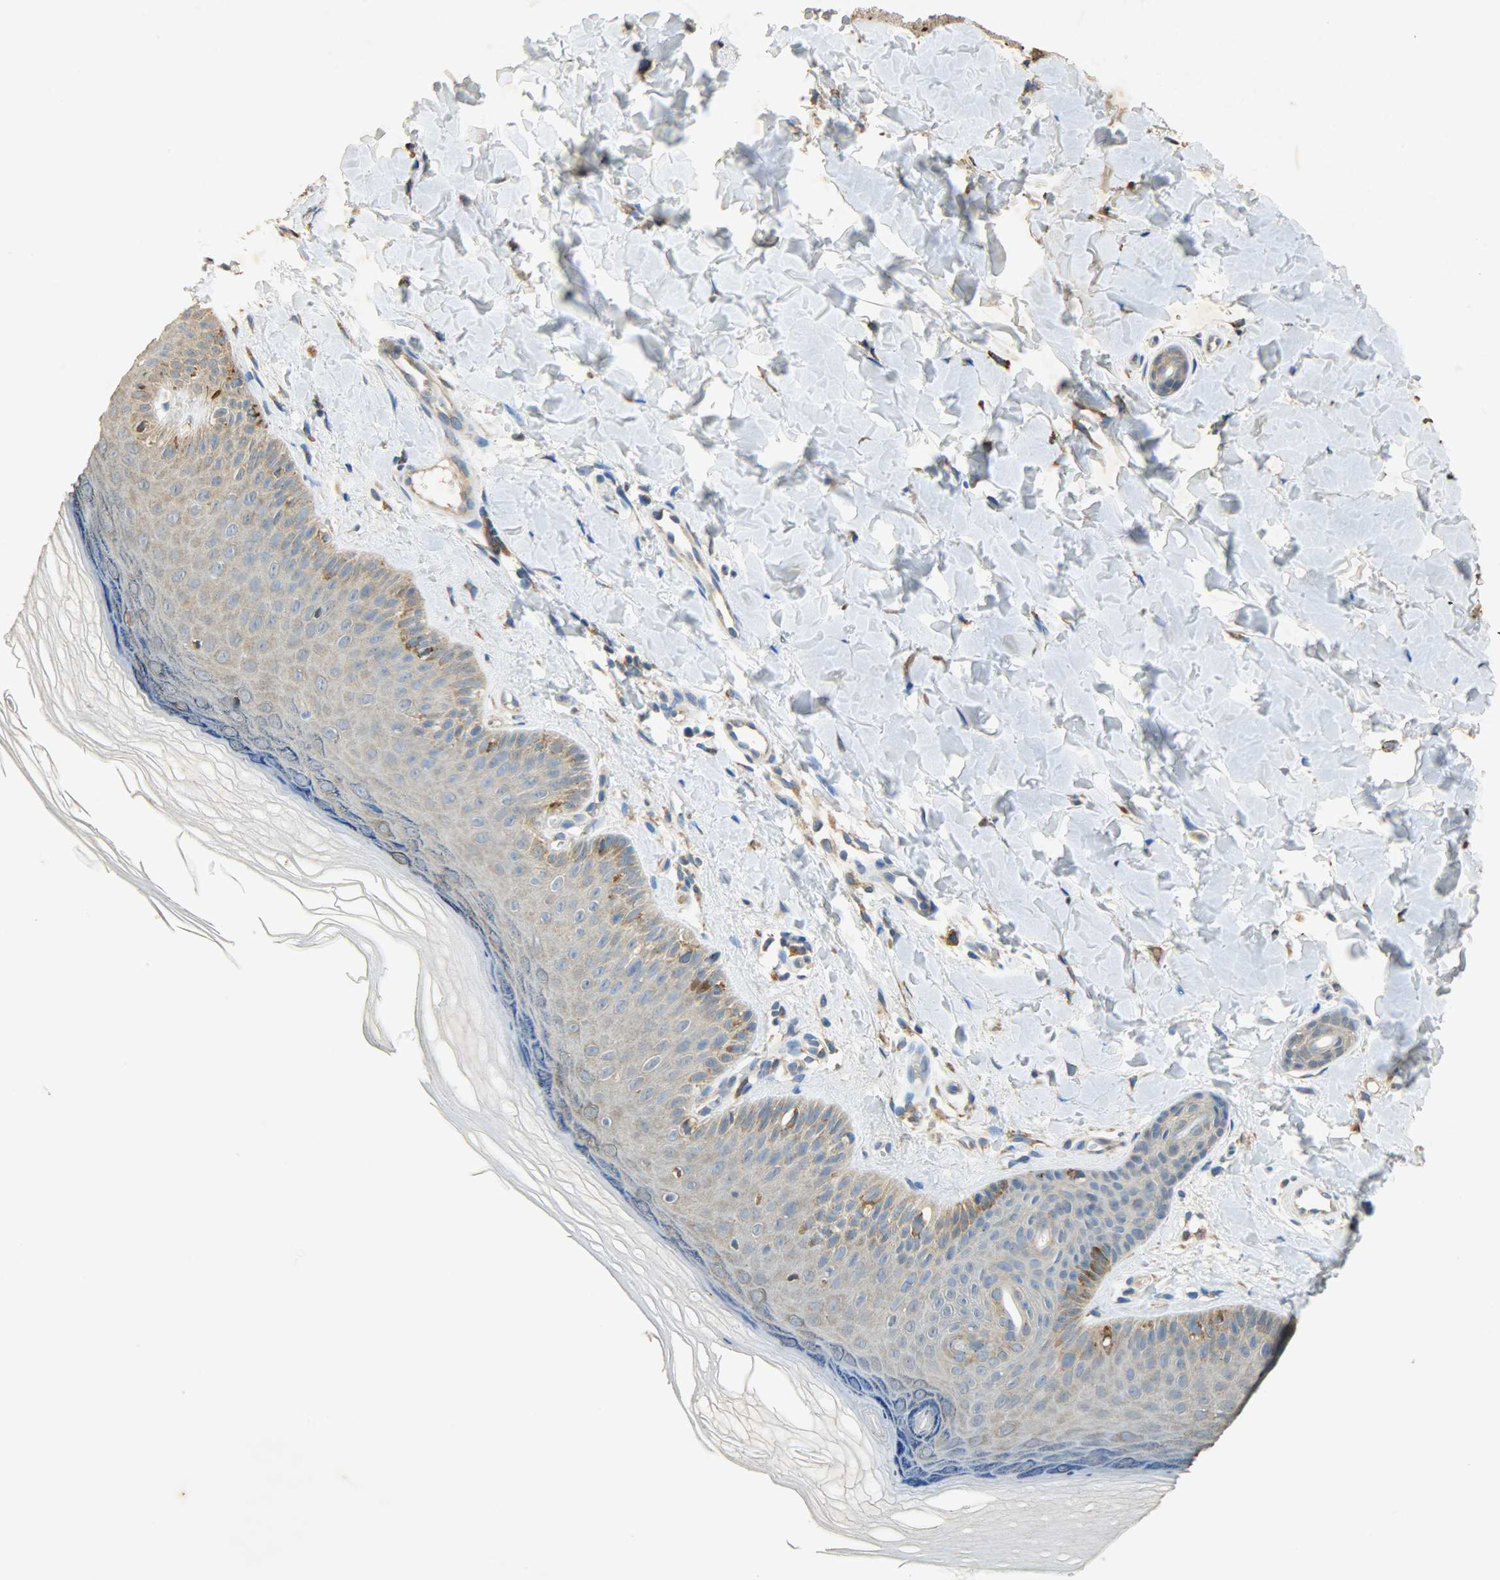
{"staining": {"intensity": "moderate", "quantity": "25%-75%", "location": "cytoplasmic/membranous"}, "tissue": "skin", "cell_type": "Fibroblasts", "image_type": "normal", "snomed": [{"axis": "morphology", "description": "Normal tissue, NOS"}, {"axis": "topography", "description": "Skin"}], "caption": "Protein expression analysis of benign human skin reveals moderate cytoplasmic/membranous positivity in about 25%-75% of fibroblasts. Nuclei are stained in blue.", "gene": "HSPA5", "patient": {"sex": "male", "age": 26}}